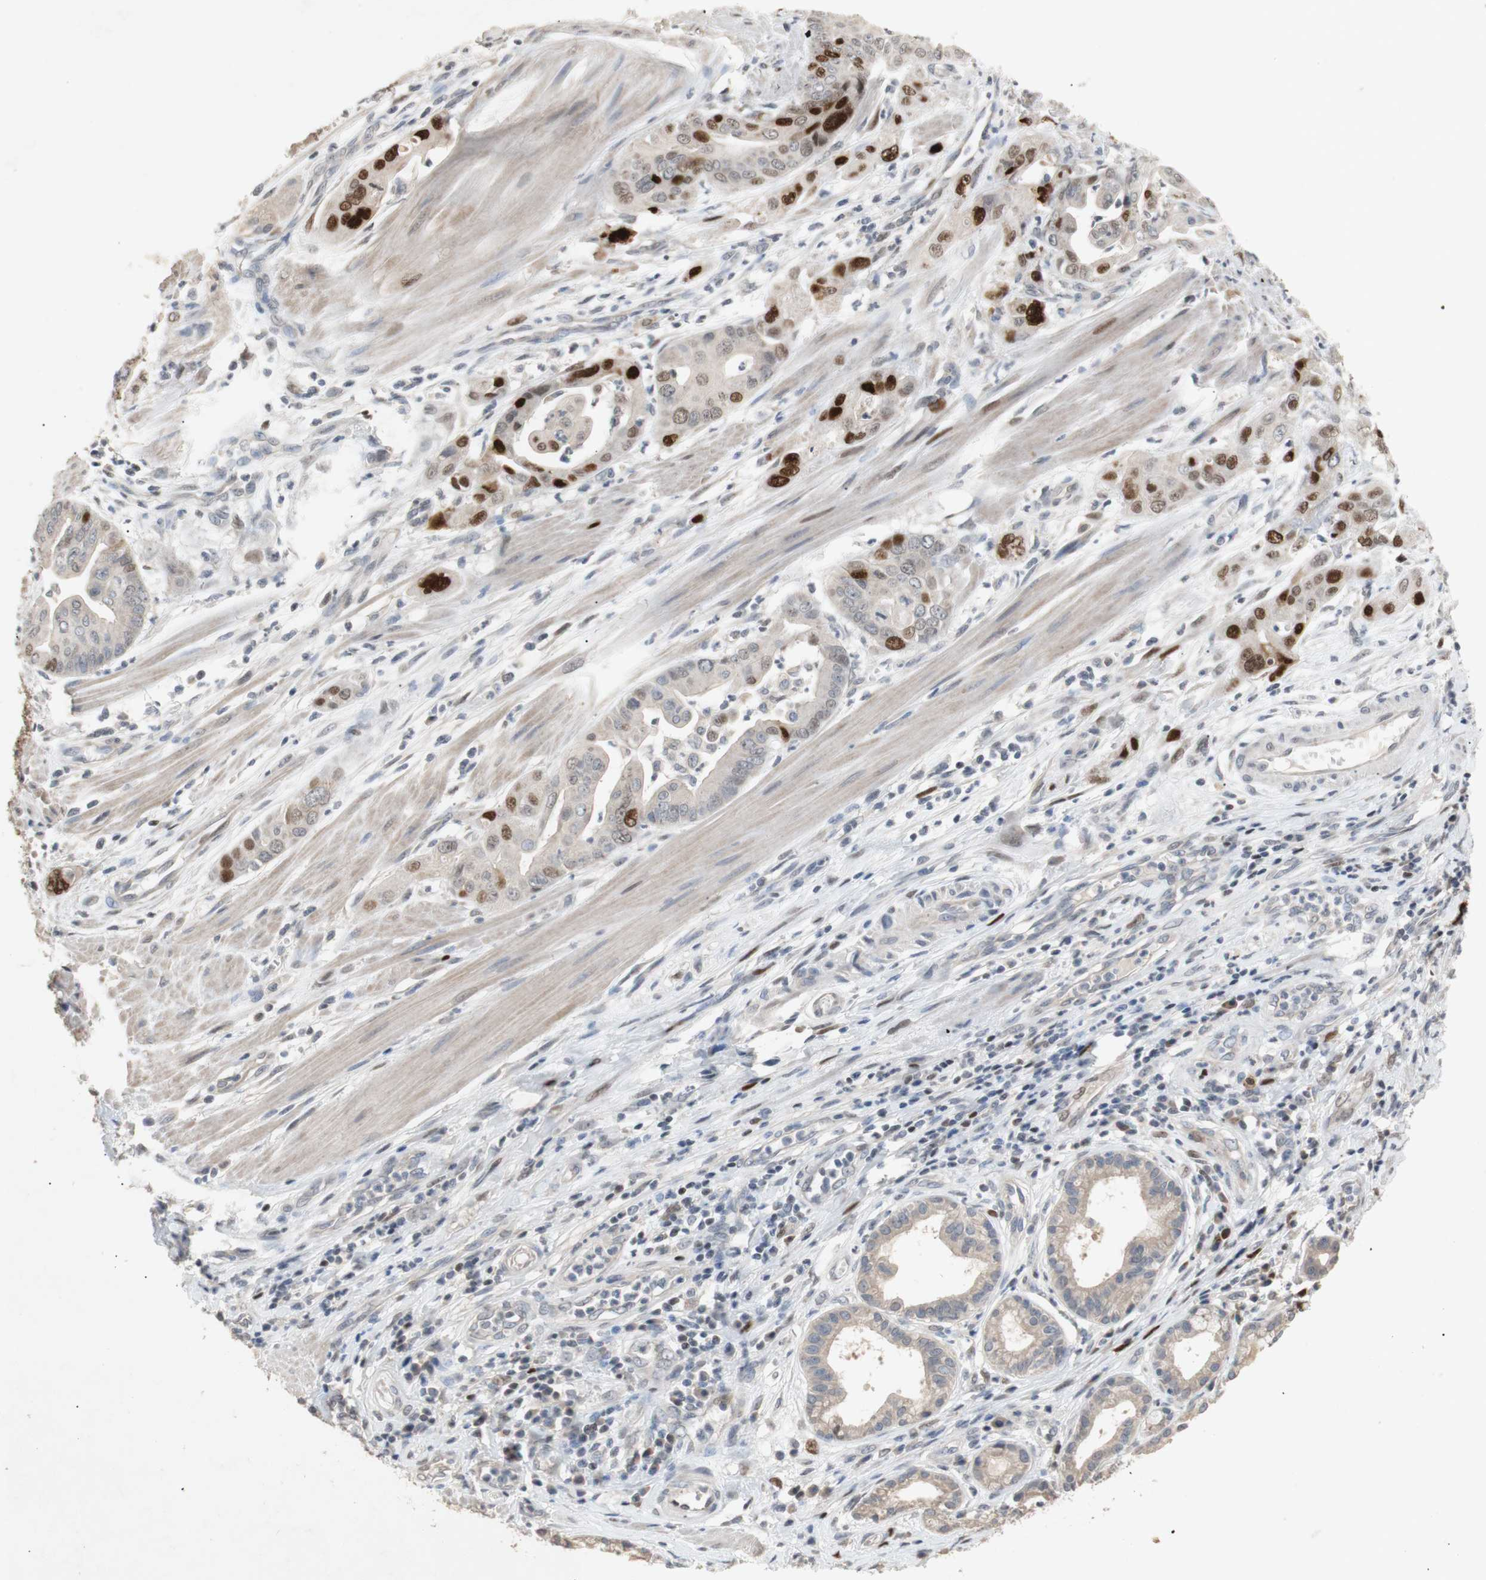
{"staining": {"intensity": "moderate", "quantity": "25%-75%", "location": "cytoplasmic/membranous,nuclear"}, "tissue": "pancreatic cancer", "cell_type": "Tumor cells", "image_type": "cancer", "snomed": [{"axis": "morphology", "description": "Adenocarcinoma, NOS"}, {"axis": "topography", "description": "Pancreas"}], "caption": "Immunohistochemistry (IHC) (DAB (3,3'-diaminobenzidine)) staining of pancreatic adenocarcinoma reveals moderate cytoplasmic/membranous and nuclear protein expression in about 25%-75% of tumor cells.", "gene": "FOSB", "patient": {"sex": "female", "age": 75}}